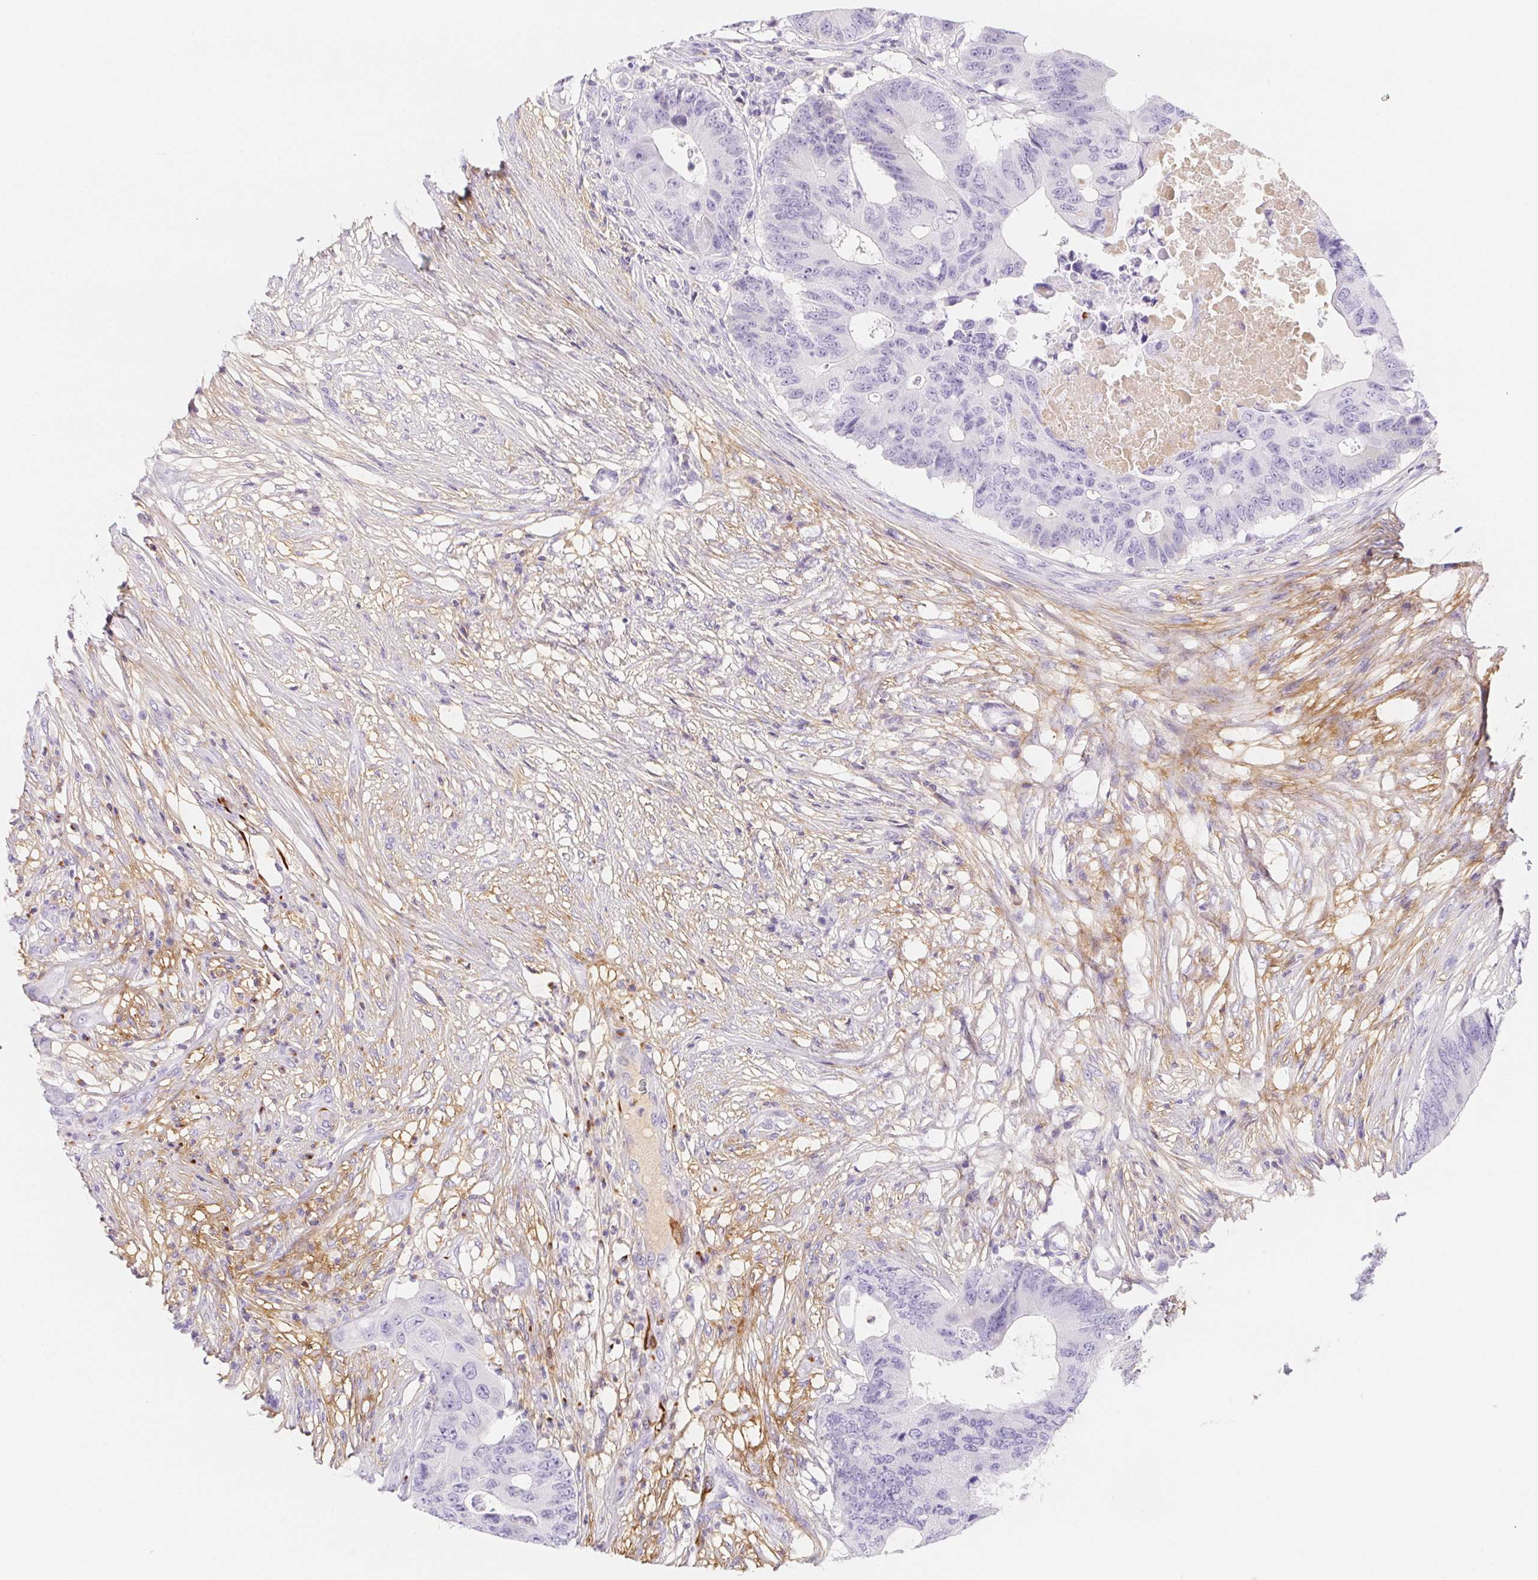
{"staining": {"intensity": "negative", "quantity": "none", "location": "none"}, "tissue": "colorectal cancer", "cell_type": "Tumor cells", "image_type": "cancer", "snomed": [{"axis": "morphology", "description": "Adenocarcinoma, NOS"}, {"axis": "topography", "description": "Colon"}], "caption": "Protein analysis of colorectal cancer (adenocarcinoma) reveals no significant expression in tumor cells.", "gene": "ITIH2", "patient": {"sex": "male", "age": 71}}